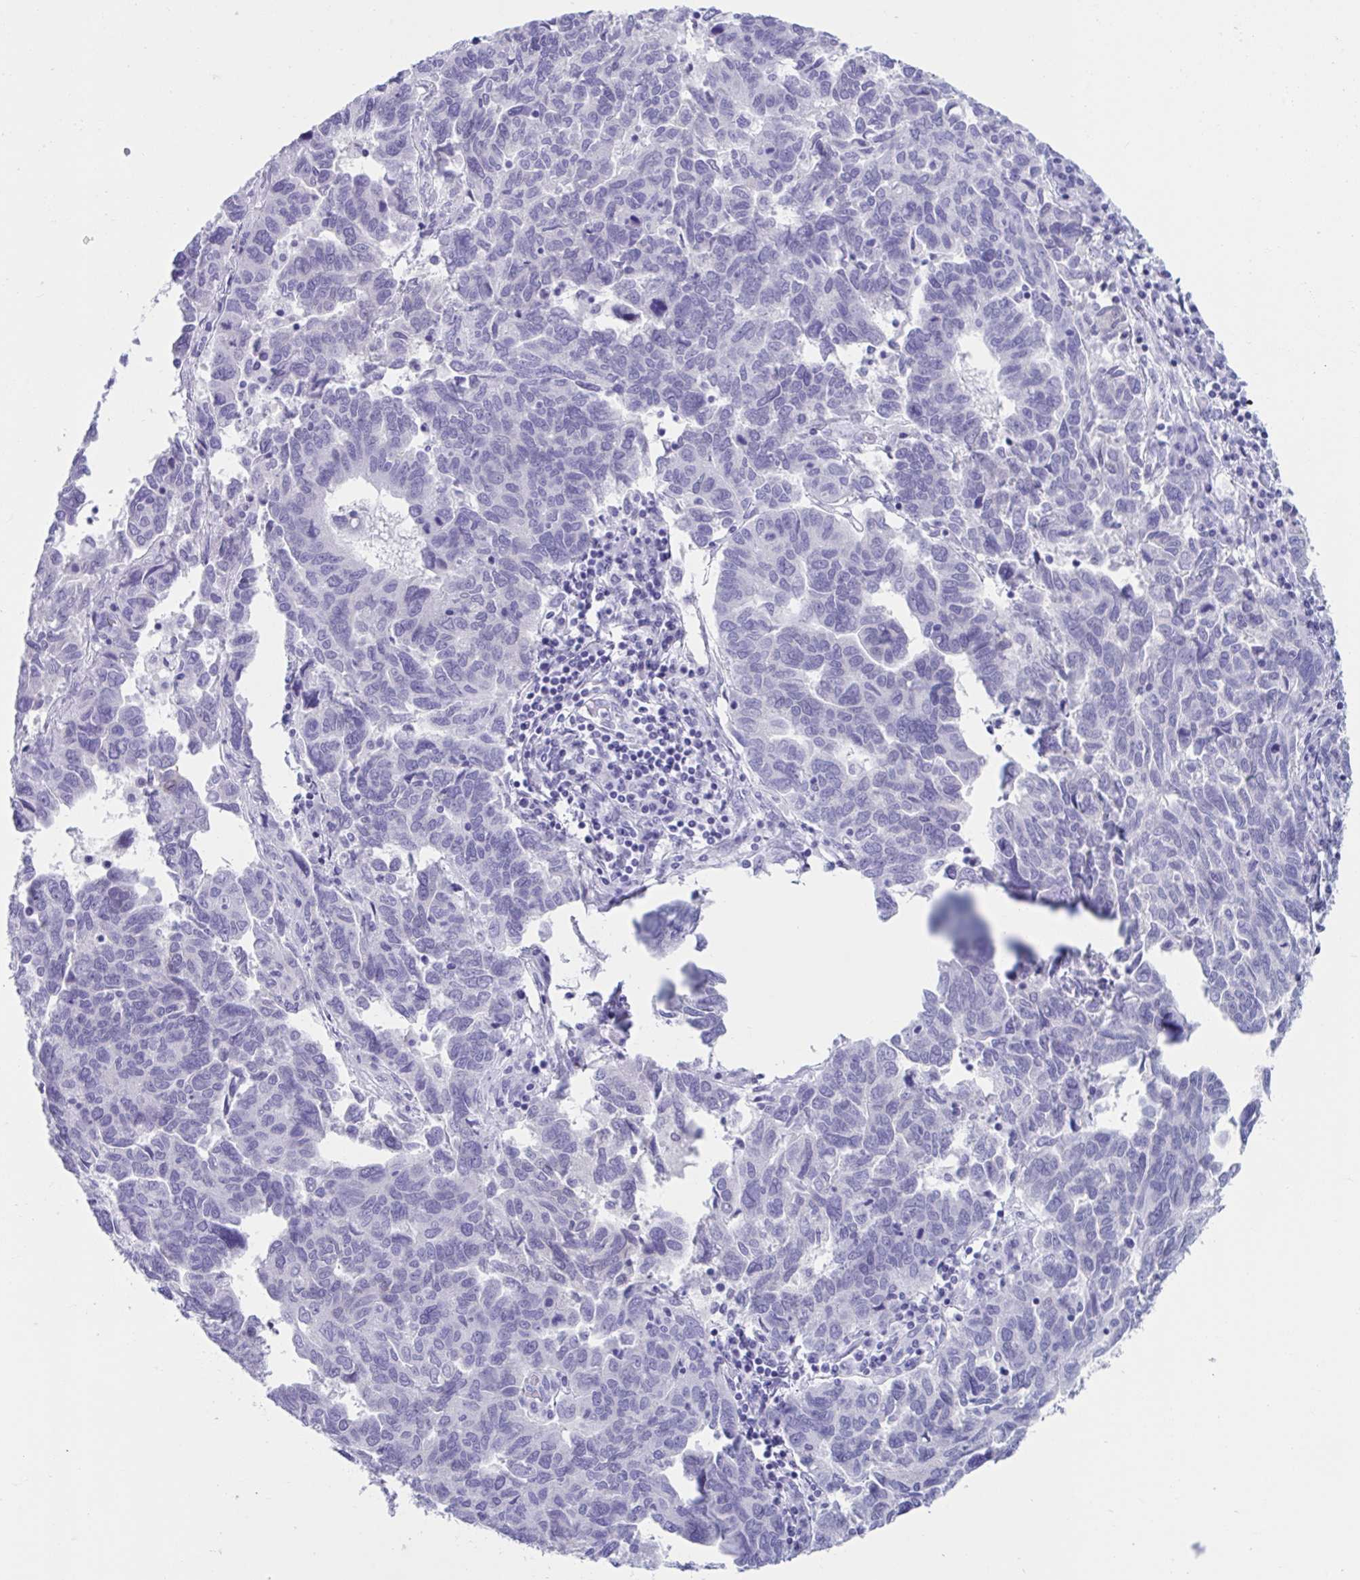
{"staining": {"intensity": "negative", "quantity": "none", "location": "none"}, "tissue": "ovarian cancer", "cell_type": "Tumor cells", "image_type": "cancer", "snomed": [{"axis": "morphology", "description": "Cystadenocarcinoma, serous, NOS"}, {"axis": "topography", "description": "Ovary"}], "caption": "Ovarian cancer (serous cystadenocarcinoma) stained for a protein using immunohistochemistry demonstrates no staining tumor cells.", "gene": "TMEM35A", "patient": {"sex": "female", "age": 64}}